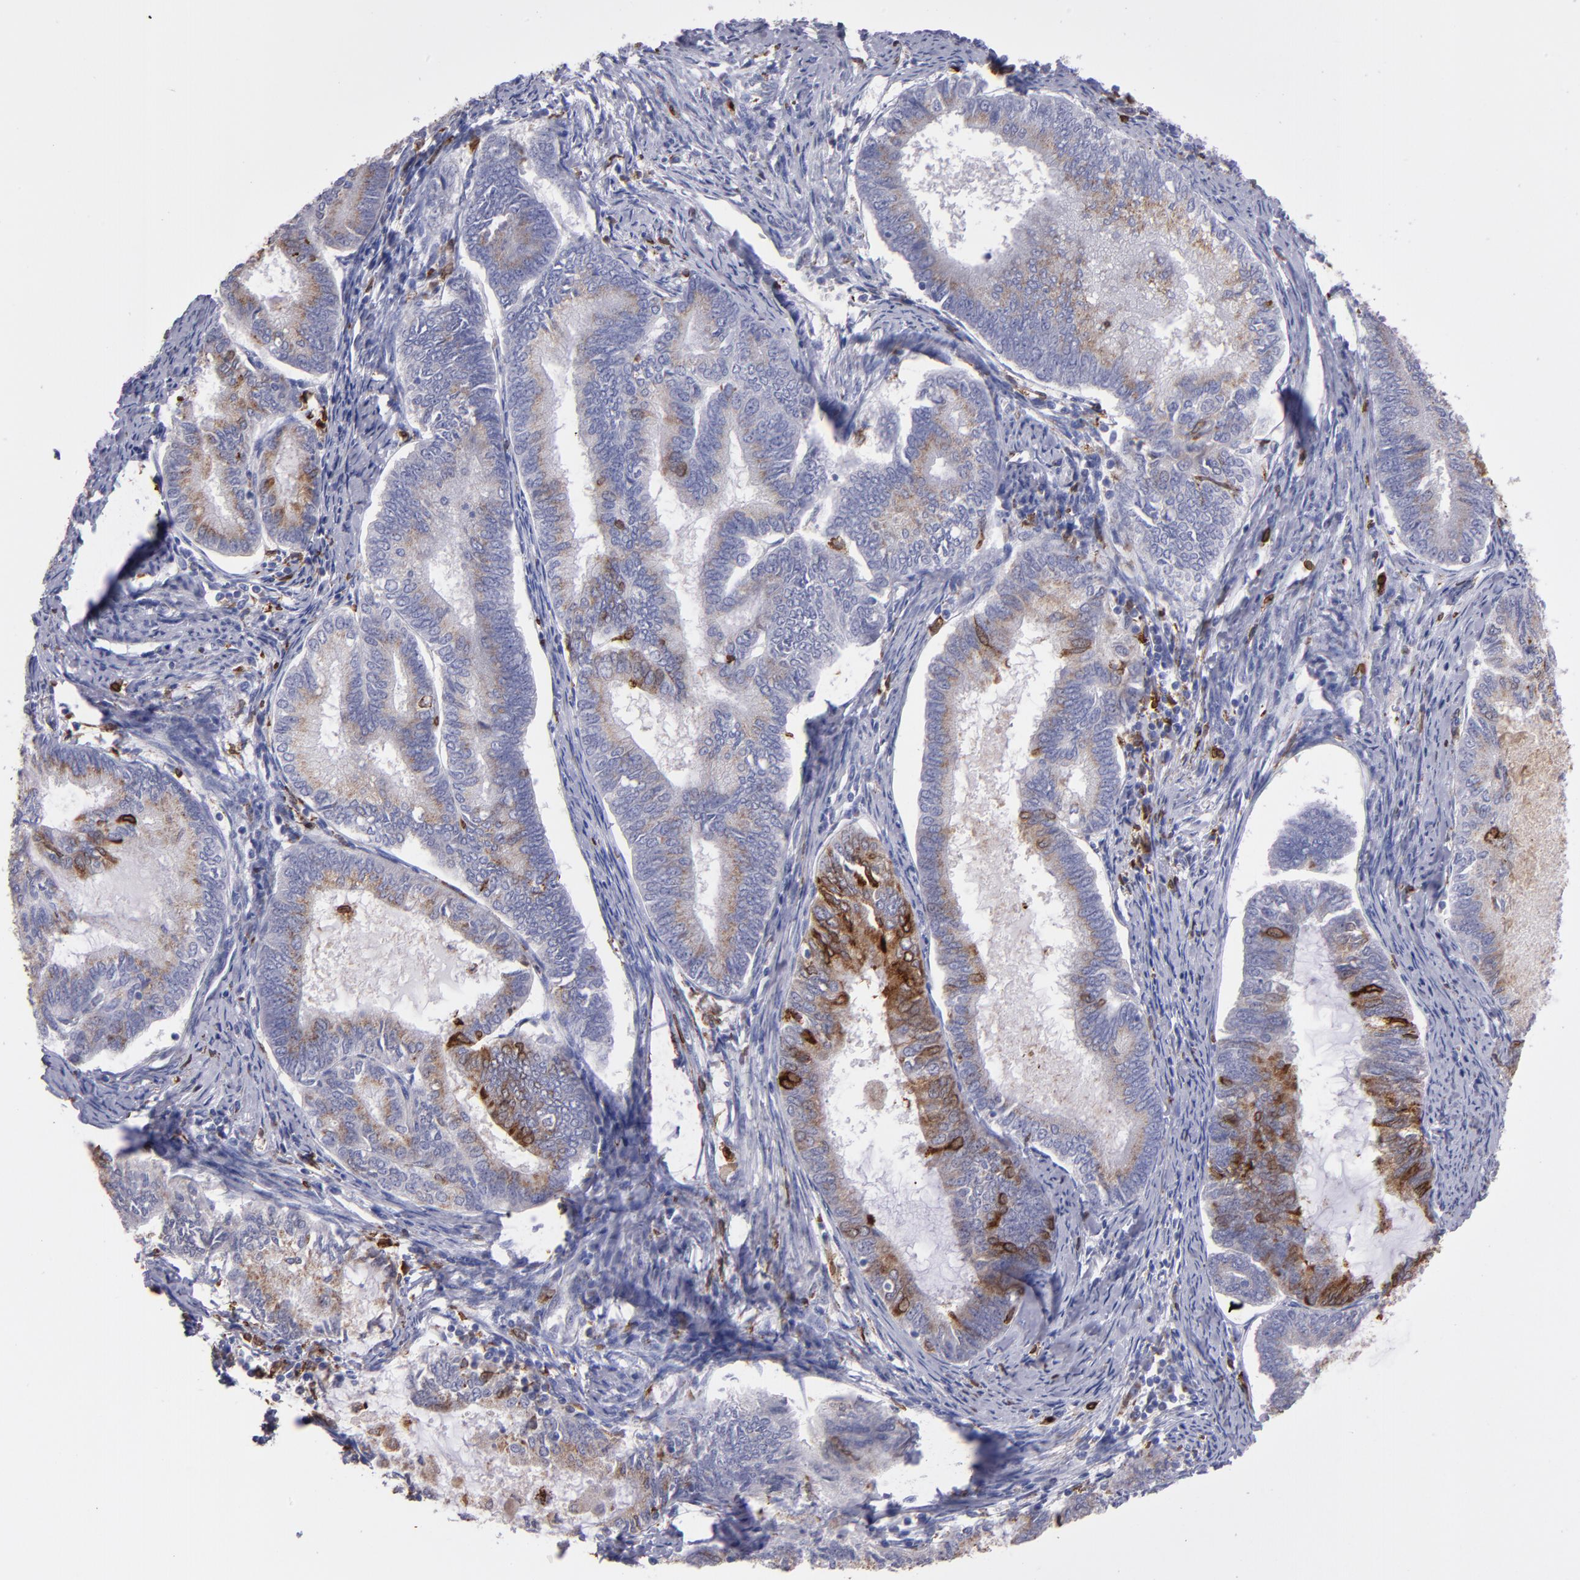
{"staining": {"intensity": "strong", "quantity": "<25%", "location": "cytoplasmic/membranous"}, "tissue": "endometrial cancer", "cell_type": "Tumor cells", "image_type": "cancer", "snomed": [{"axis": "morphology", "description": "Adenocarcinoma, NOS"}, {"axis": "topography", "description": "Endometrium"}], "caption": "This image demonstrates immunohistochemistry staining of endometrial cancer, with medium strong cytoplasmic/membranous staining in approximately <25% of tumor cells.", "gene": "PTGS1", "patient": {"sex": "female", "age": 86}}